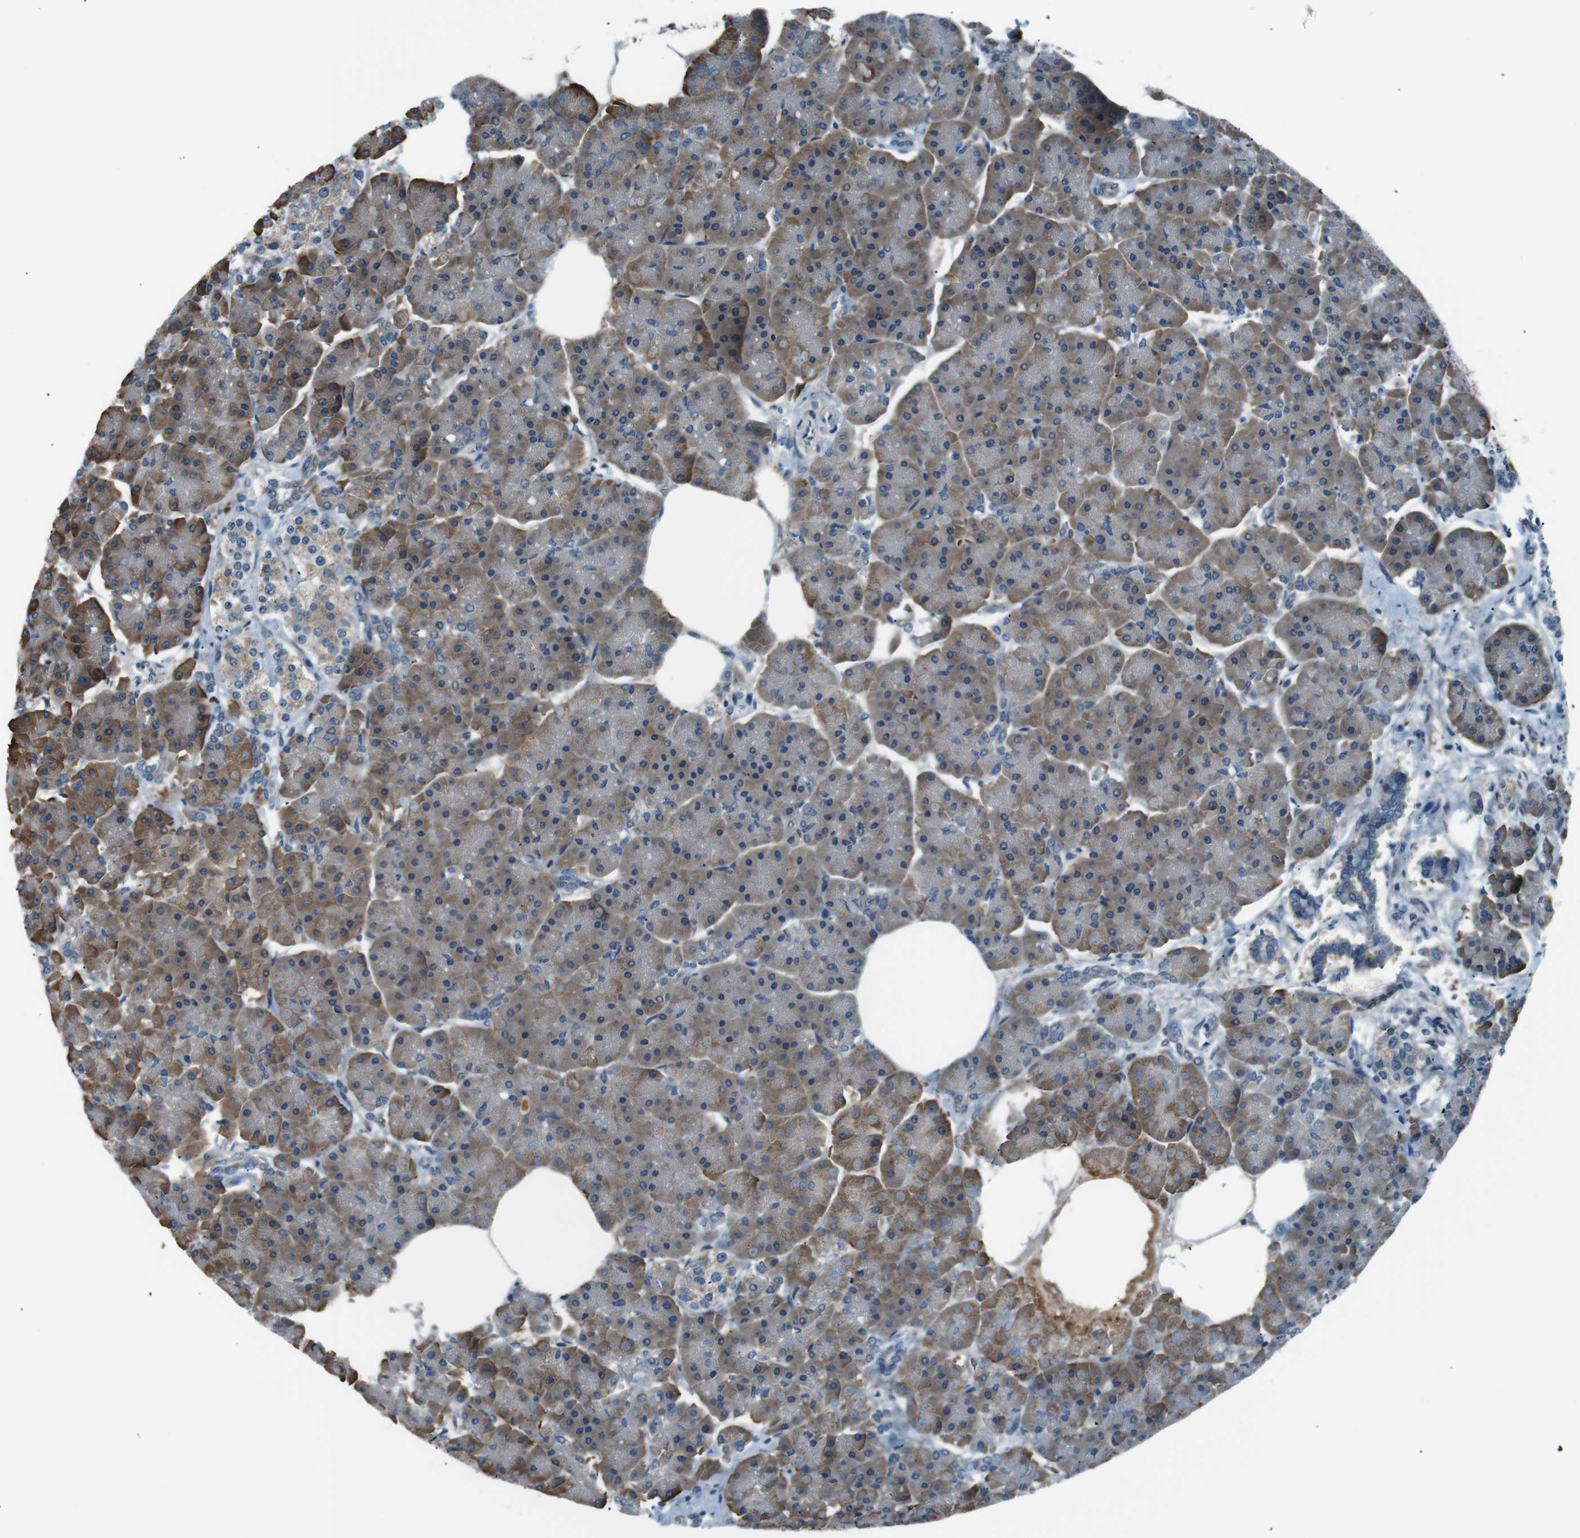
{"staining": {"intensity": "moderate", "quantity": "25%-75%", "location": "cytoplasmic/membranous"}, "tissue": "pancreas", "cell_type": "Exocrine glandular cells", "image_type": "normal", "snomed": [{"axis": "morphology", "description": "Normal tissue, NOS"}, {"axis": "topography", "description": "Pancreas"}], "caption": "Immunohistochemistry of normal human pancreas shows medium levels of moderate cytoplasmic/membranous positivity in approximately 25%-75% of exocrine glandular cells. The staining was performed using DAB (3,3'-diaminobenzidine) to visualize the protein expression in brown, while the nuclei were stained in blue with hematoxylin (Magnification: 20x).", "gene": "SIGMAR1", "patient": {"sex": "female", "age": 70}}